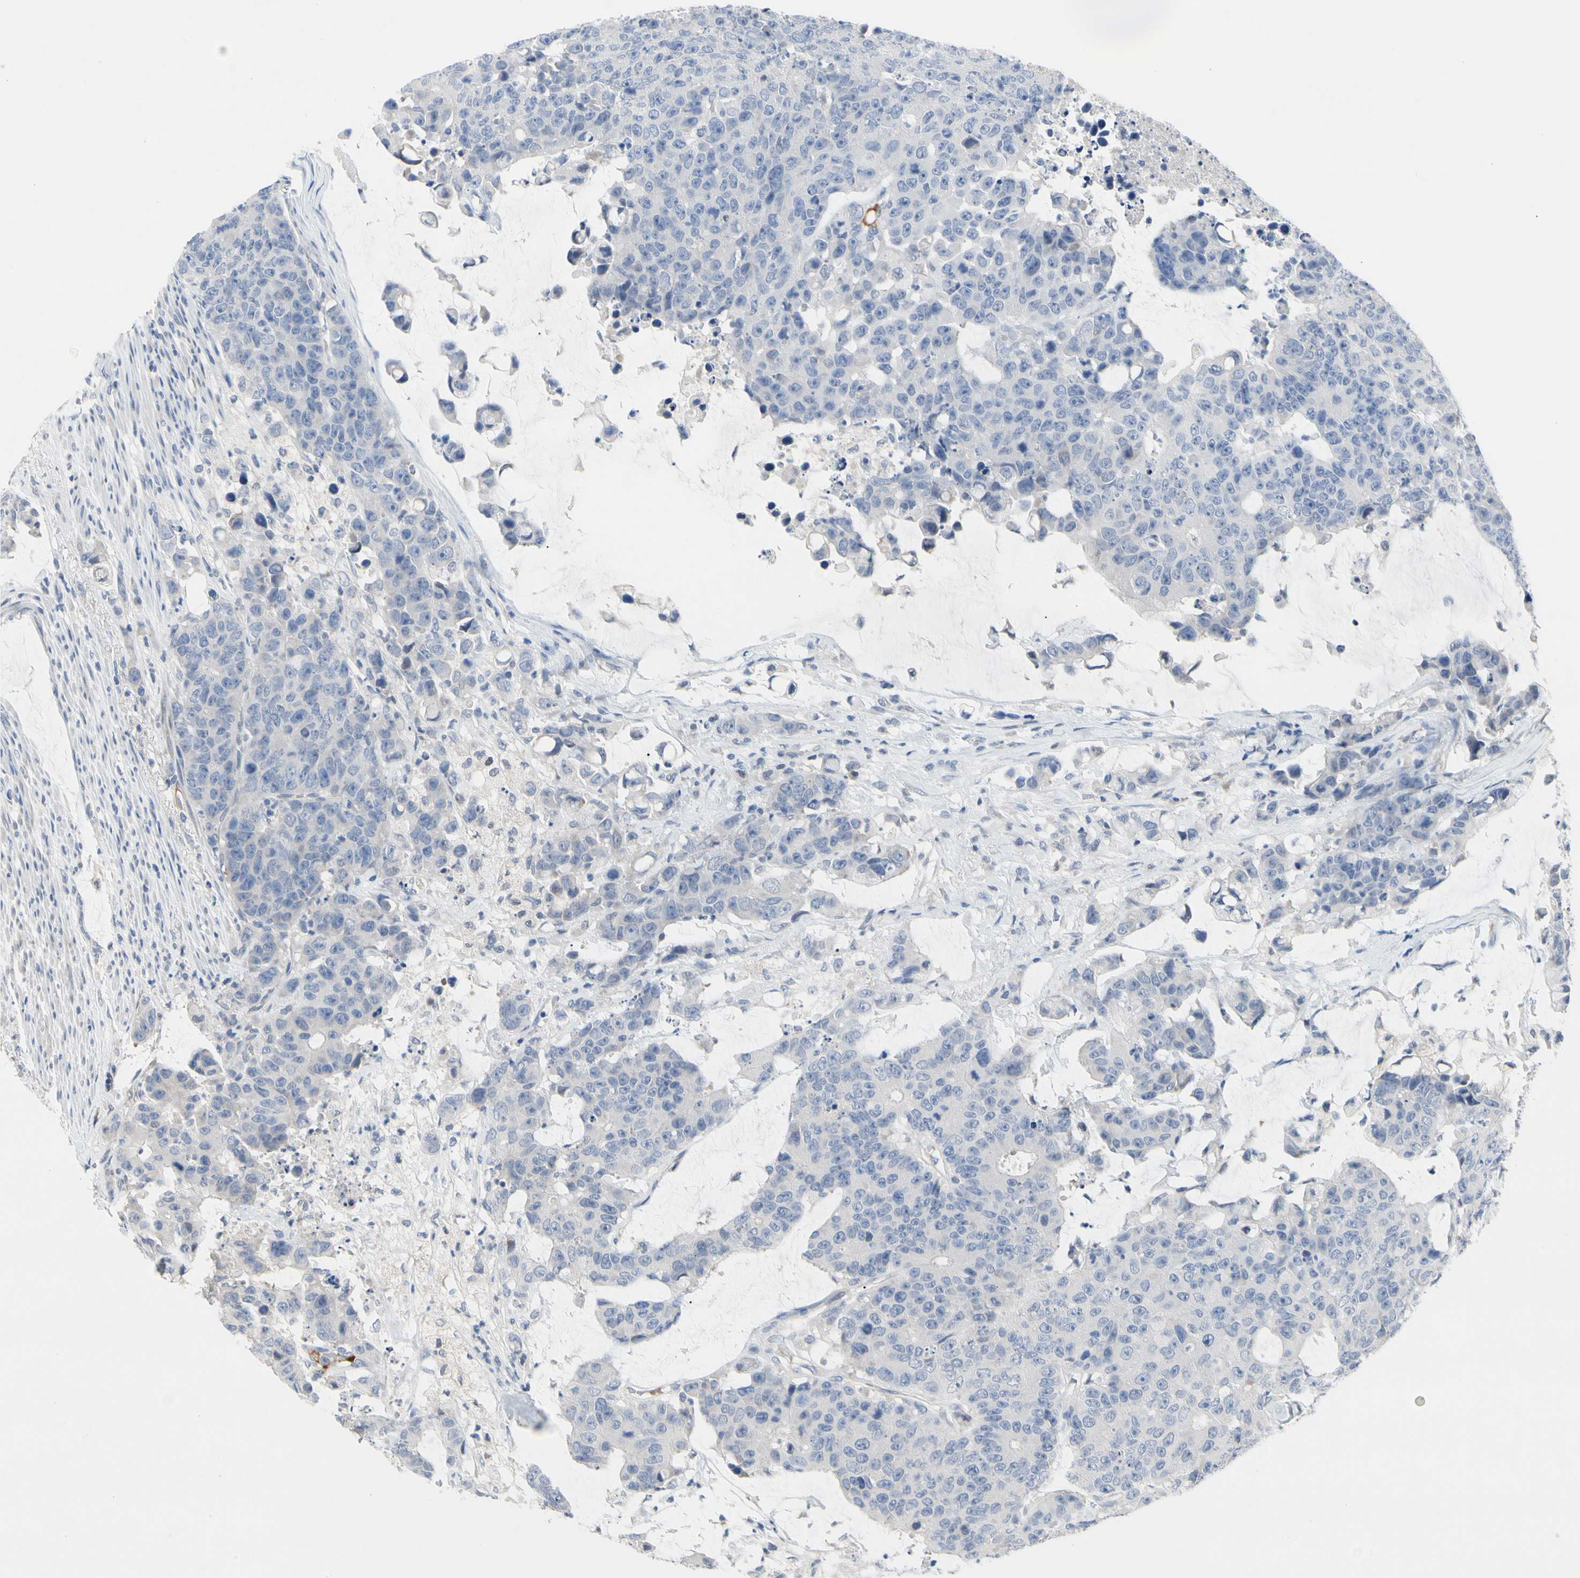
{"staining": {"intensity": "negative", "quantity": "none", "location": "none"}, "tissue": "colorectal cancer", "cell_type": "Tumor cells", "image_type": "cancer", "snomed": [{"axis": "morphology", "description": "Adenocarcinoma, NOS"}, {"axis": "topography", "description": "Colon"}], "caption": "Photomicrograph shows no significant protein staining in tumor cells of adenocarcinoma (colorectal).", "gene": "ECRG4", "patient": {"sex": "female", "age": 86}}